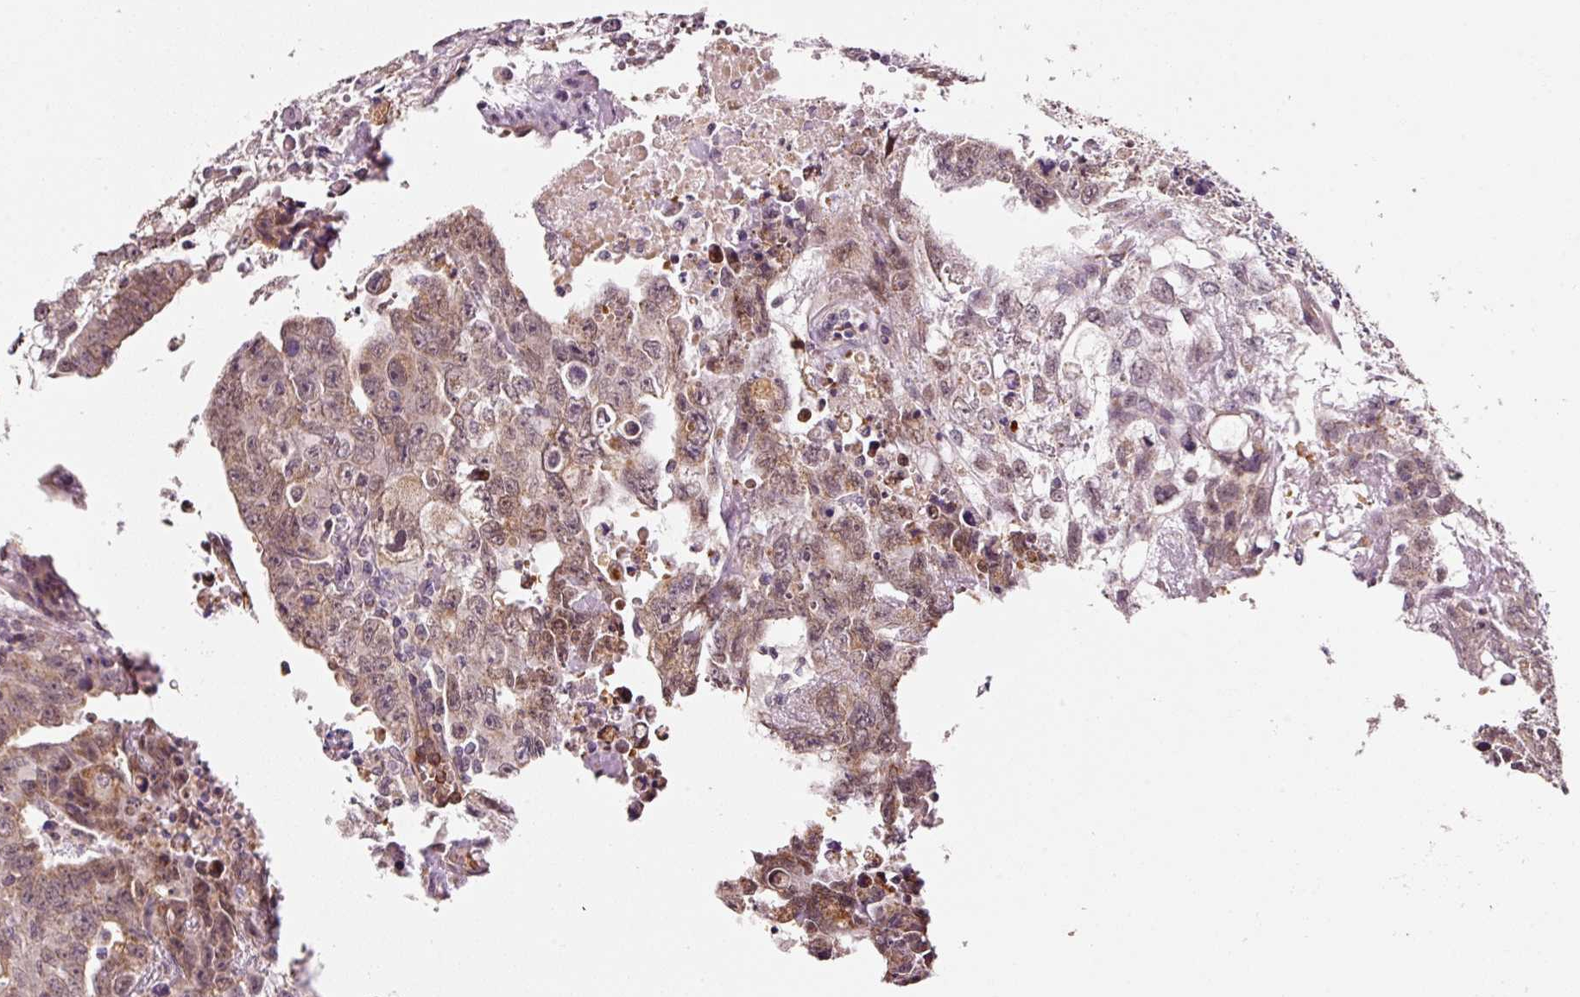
{"staining": {"intensity": "moderate", "quantity": ">75%", "location": "cytoplasmic/membranous,nuclear"}, "tissue": "testis cancer", "cell_type": "Tumor cells", "image_type": "cancer", "snomed": [{"axis": "morphology", "description": "Carcinoma, Embryonal, NOS"}, {"axis": "topography", "description": "Testis"}], "caption": "The photomicrograph shows a brown stain indicating the presence of a protein in the cytoplasmic/membranous and nuclear of tumor cells in testis cancer. The staining was performed using DAB (3,3'-diaminobenzidine) to visualize the protein expression in brown, while the nuclei were stained in blue with hematoxylin (Magnification: 20x).", "gene": "ZNF460", "patient": {"sex": "male", "age": 24}}